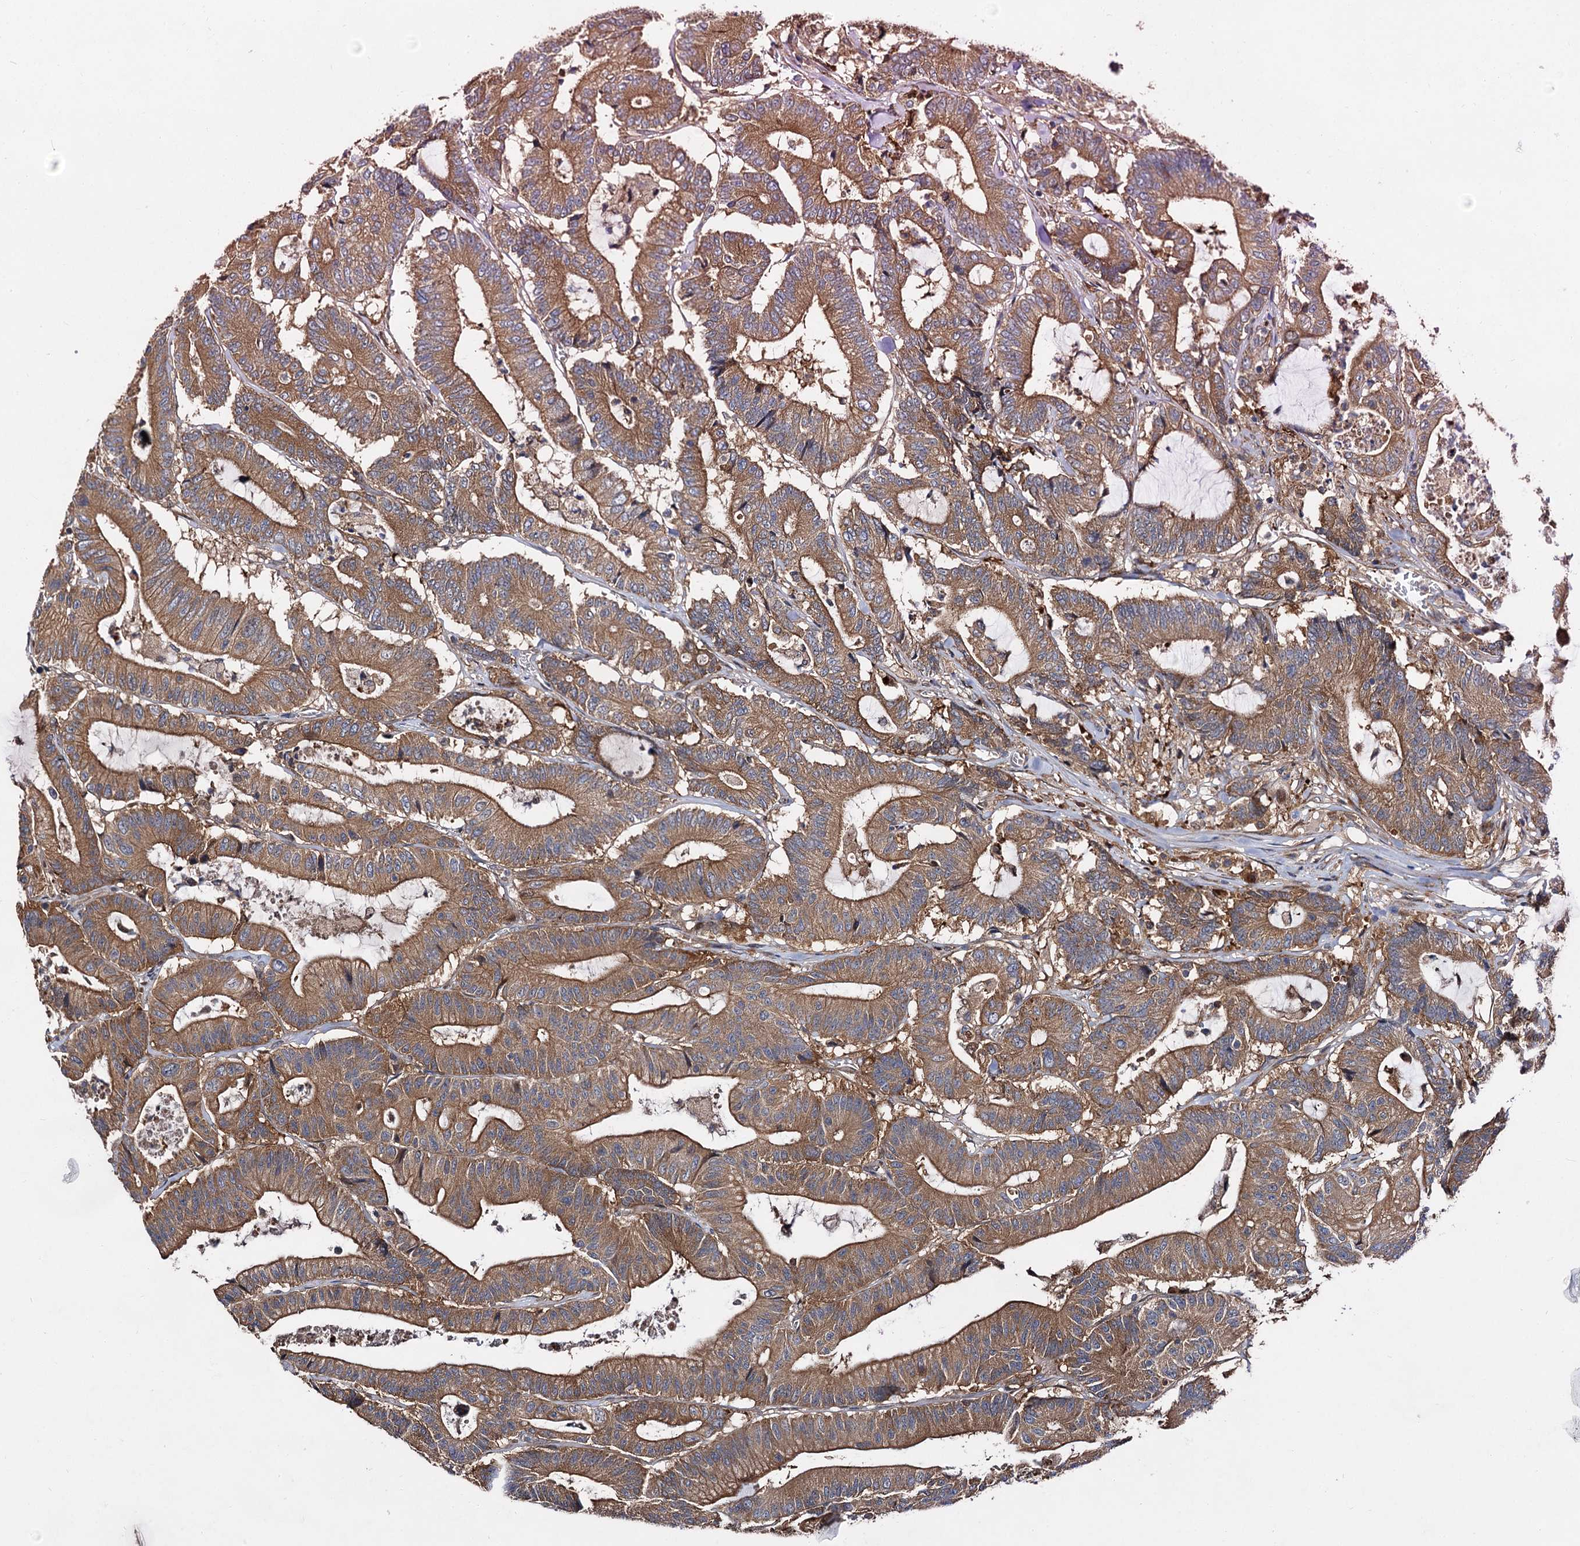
{"staining": {"intensity": "moderate", "quantity": ">75%", "location": "cytoplasmic/membranous"}, "tissue": "colorectal cancer", "cell_type": "Tumor cells", "image_type": "cancer", "snomed": [{"axis": "morphology", "description": "Adenocarcinoma, NOS"}, {"axis": "topography", "description": "Colon"}], "caption": "Human colorectal adenocarcinoma stained with a protein marker reveals moderate staining in tumor cells.", "gene": "NAA25", "patient": {"sex": "female", "age": 84}}